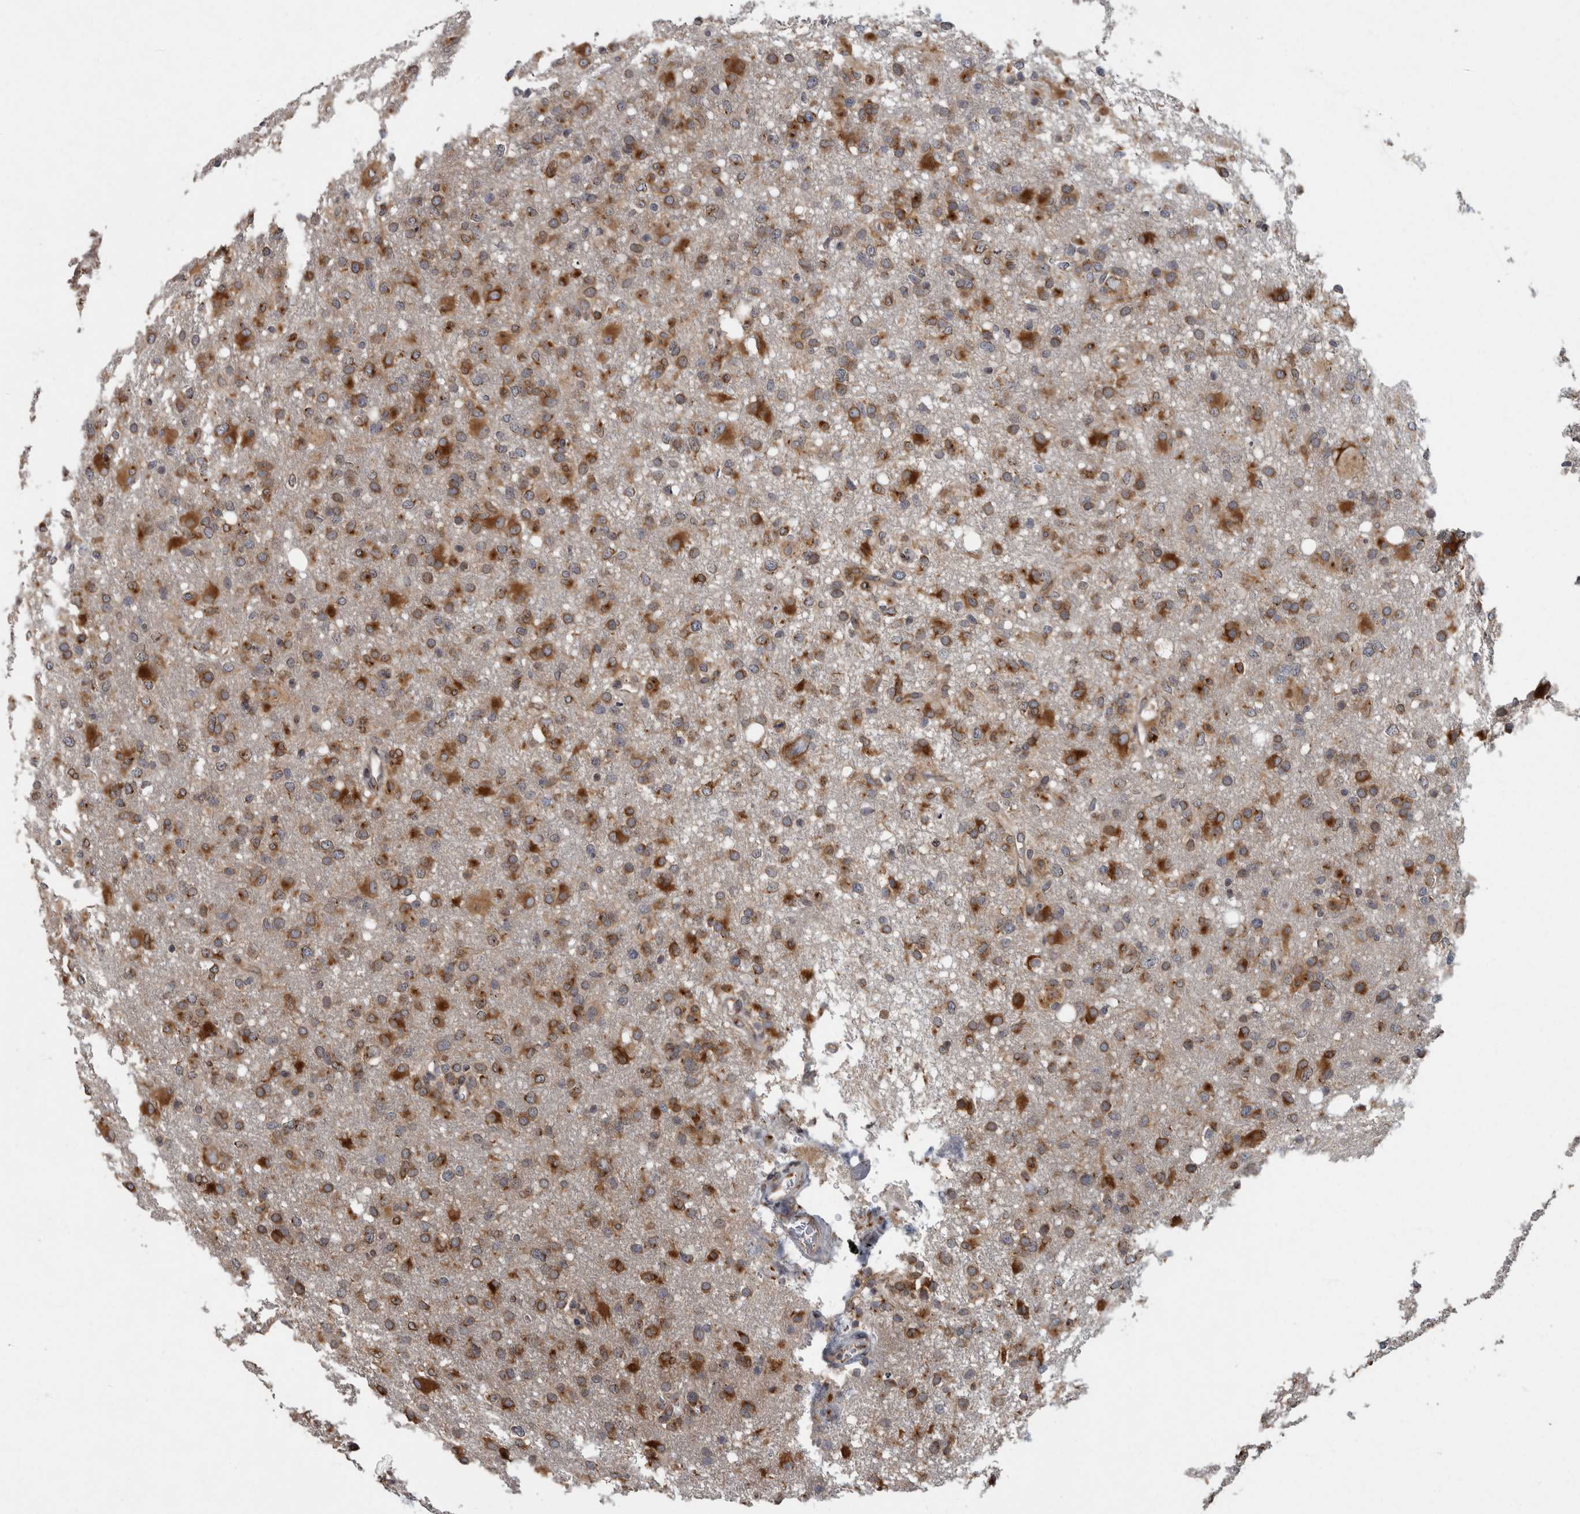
{"staining": {"intensity": "strong", "quantity": "25%-75%", "location": "cytoplasmic/membranous"}, "tissue": "glioma", "cell_type": "Tumor cells", "image_type": "cancer", "snomed": [{"axis": "morphology", "description": "Glioma, malignant, High grade"}, {"axis": "topography", "description": "Brain"}], "caption": "Immunohistochemical staining of human glioma displays strong cytoplasmic/membranous protein staining in approximately 25%-75% of tumor cells.", "gene": "LMAN2L", "patient": {"sex": "female", "age": 57}}